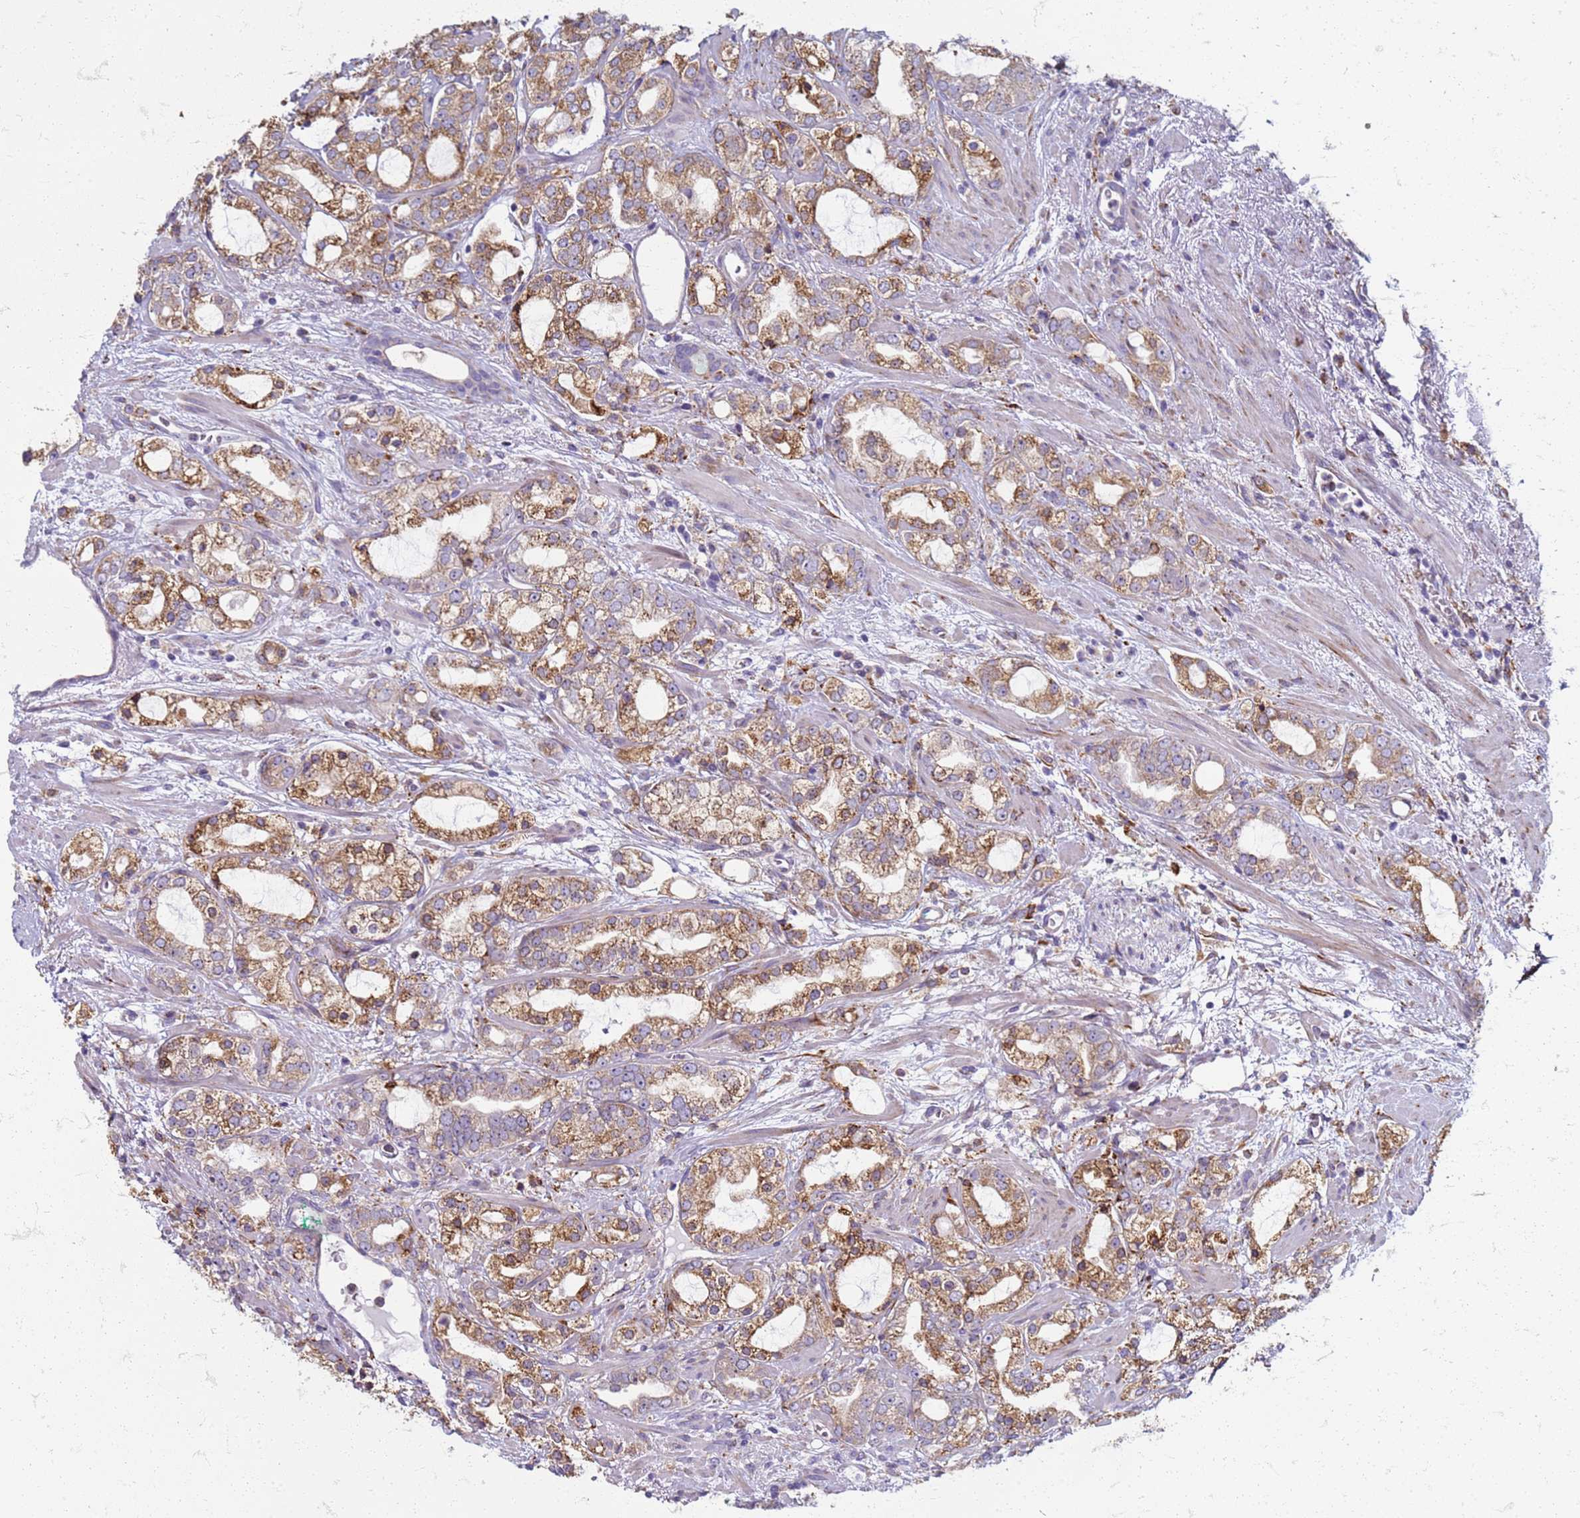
{"staining": {"intensity": "moderate", "quantity": ">75%", "location": "cytoplasmic/membranous"}, "tissue": "prostate cancer", "cell_type": "Tumor cells", "image_type": "cancer", "snomed": [{"axis": "morphology", "description": "Adenocarcinoma, High grade"}, {"axis": "topography", "description": "Prostate"}], "caption": "This photomicrograph exhibits IHC staining of prostate cancer (adenocarcinoma (high-grade)), with medium moderate cytoplasmic/membranous staining in about >75% of tumor cells.", "gene": "PDK3", "patient": {"sex": "male", "age": 64}}